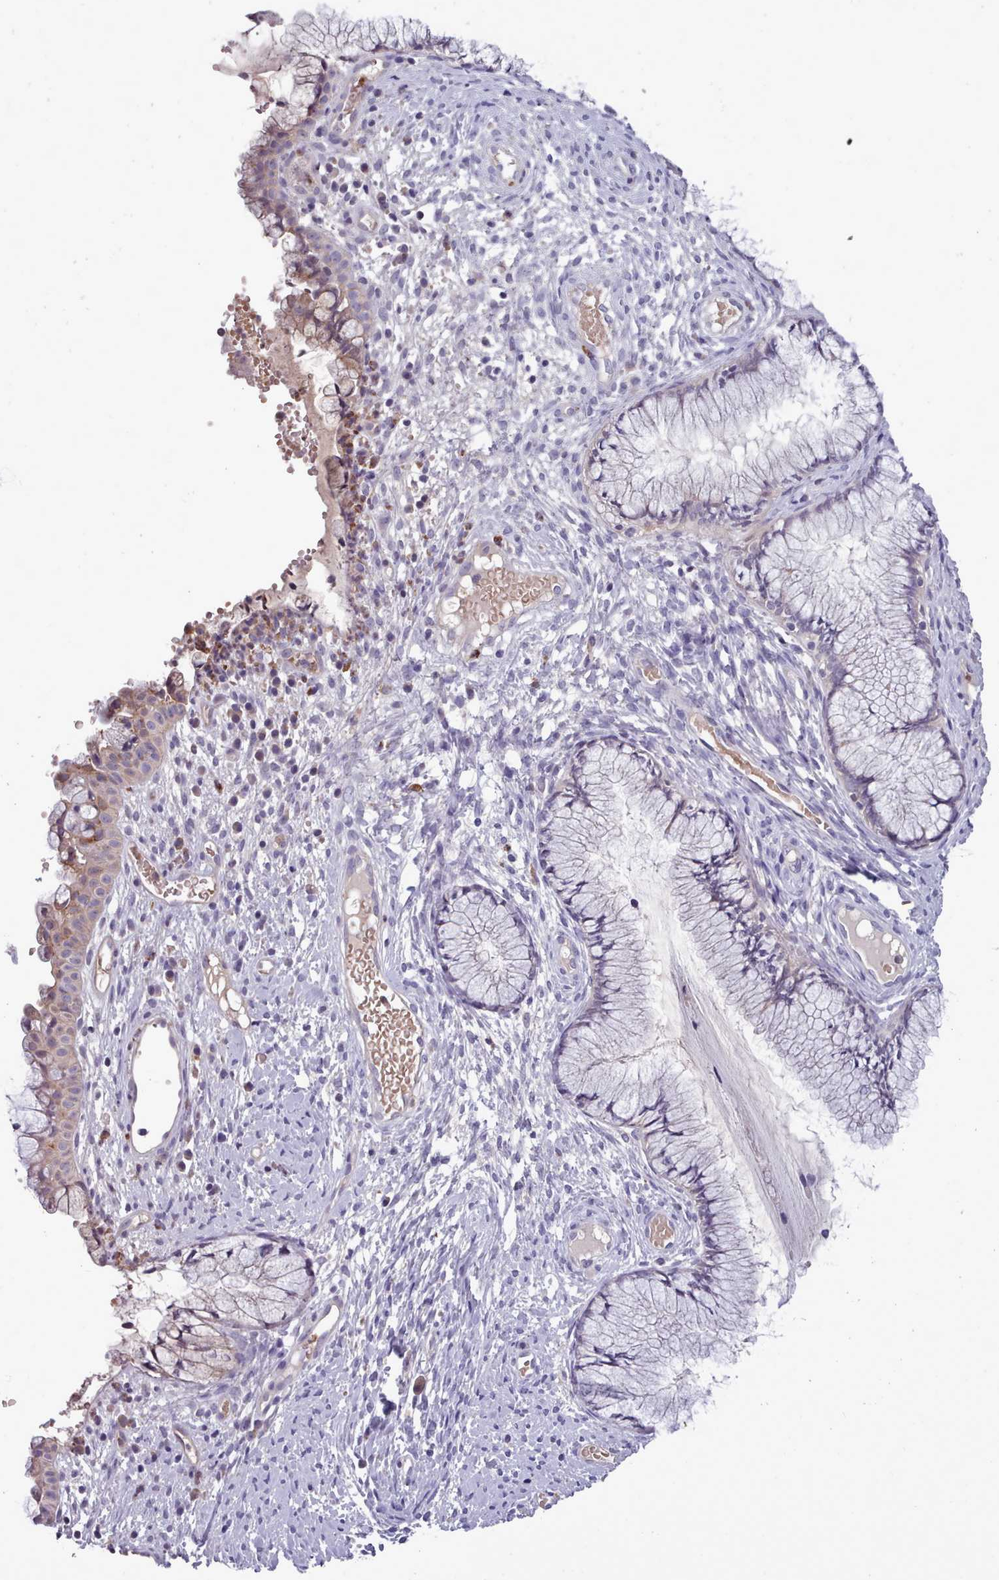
{"staining": {"intensity": "negative", "quantity": "none", "location": "none"}, "tissue": "cervix", "cell_type": "Glandular cells", "image_type": "normal", "snomed": [{"axis": "morphology", "description": "Normal tissue, NOS"}, {"axis": "topography", "description": "Cervix"}], "caption": "Histopathology image shows no significant protein expression in glandular cells of normal cervix. (DAB IHC visualized using brightfield microscopy, high magnification).", "gene": "KCTD16", "patient": {"sex": "female", "age": 42}}